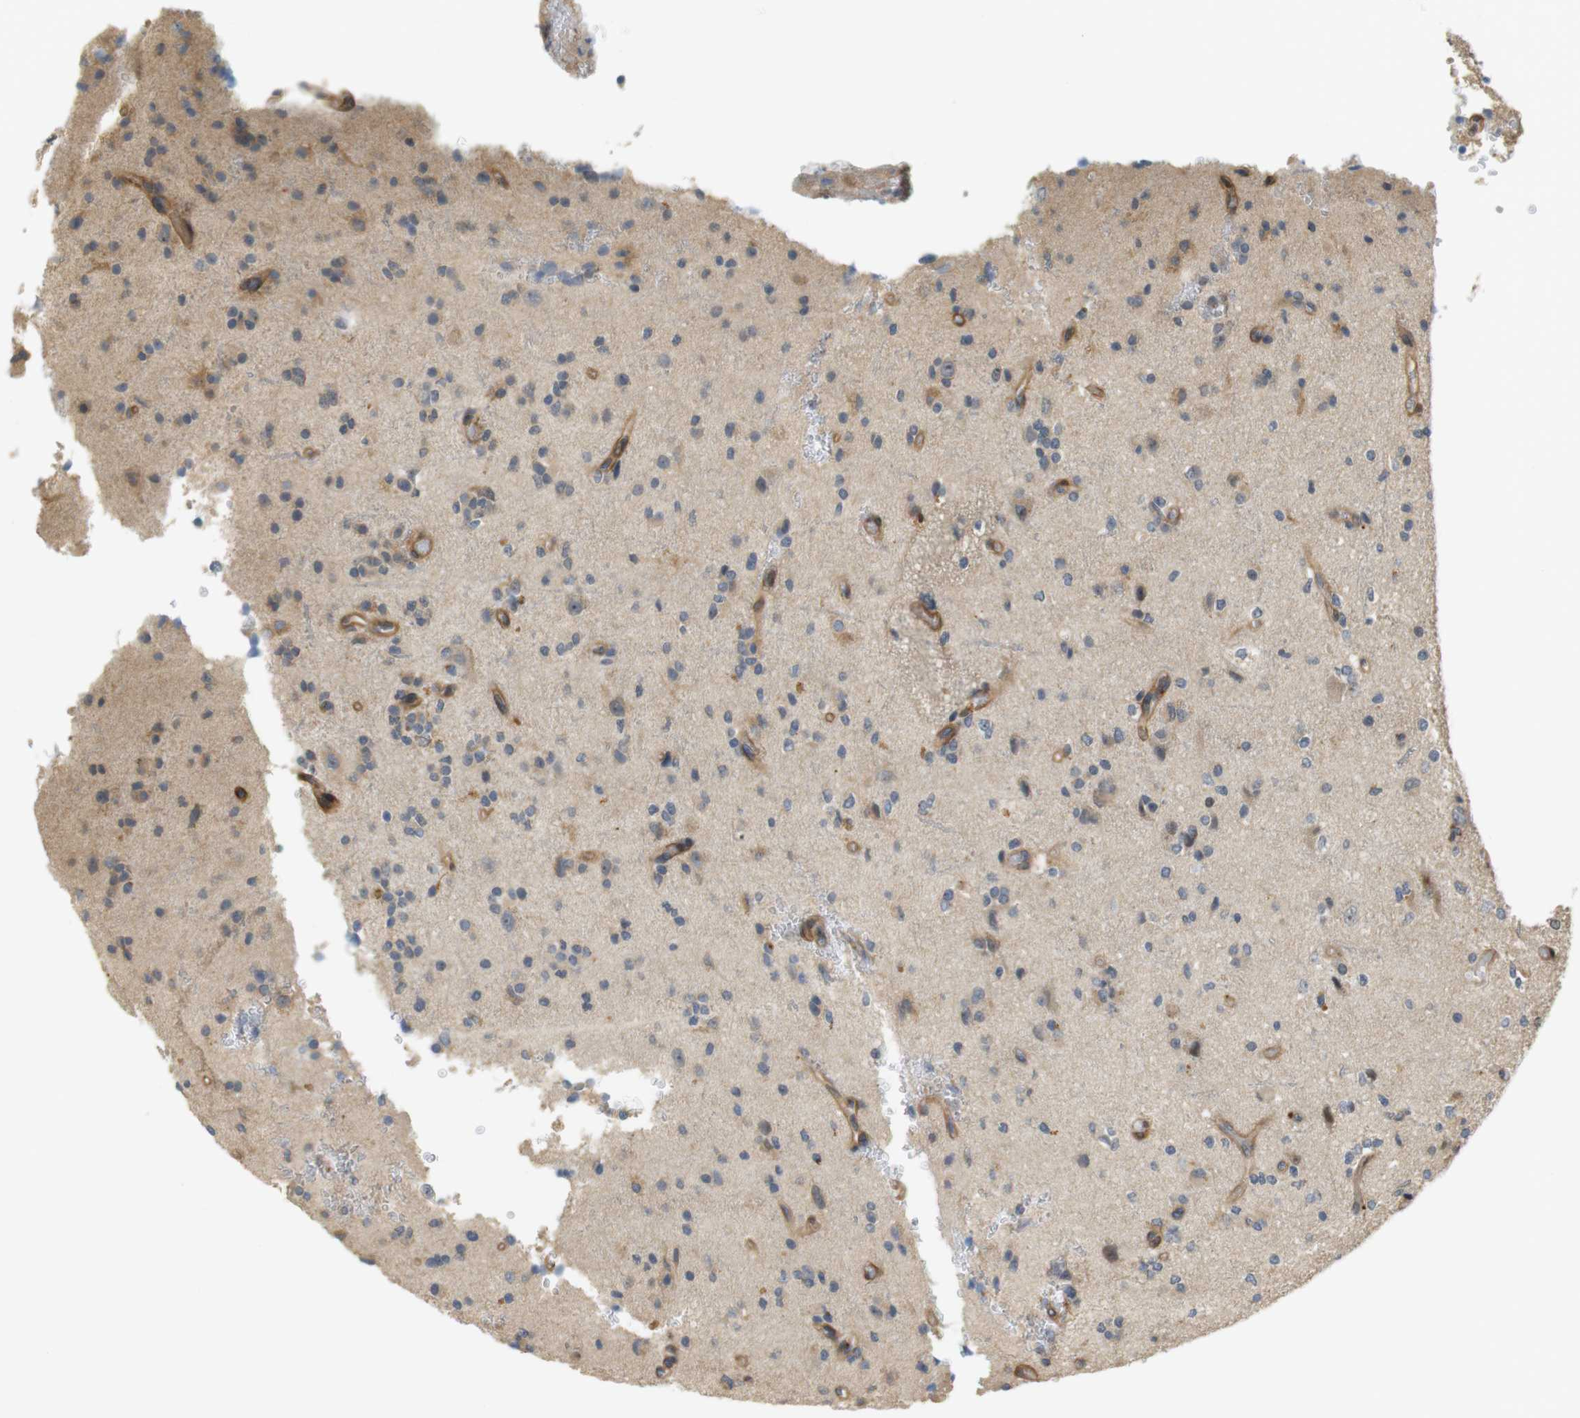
{"staining": {"intensity": "moderate", "quantity": "<25%", "location": "cytoplasmic/membranous"}, "tissue": "glioma", "cell_type": "Tumor cells", "image_type": "cancer", "snomed": [{"axis": "morphology", "description": "Glioma, malignant, High grade"}, {"axis": "topography", "description": "Brain"}], "caption": "IHC micrograph of human glioma stained for a protein (brown), which exhibits low levels of moderate cytoplasmic/membranous expression in about <25% of tumor cells.", "gene": "TSPAN9", "patient": {"sex": "male", "age": 47}}